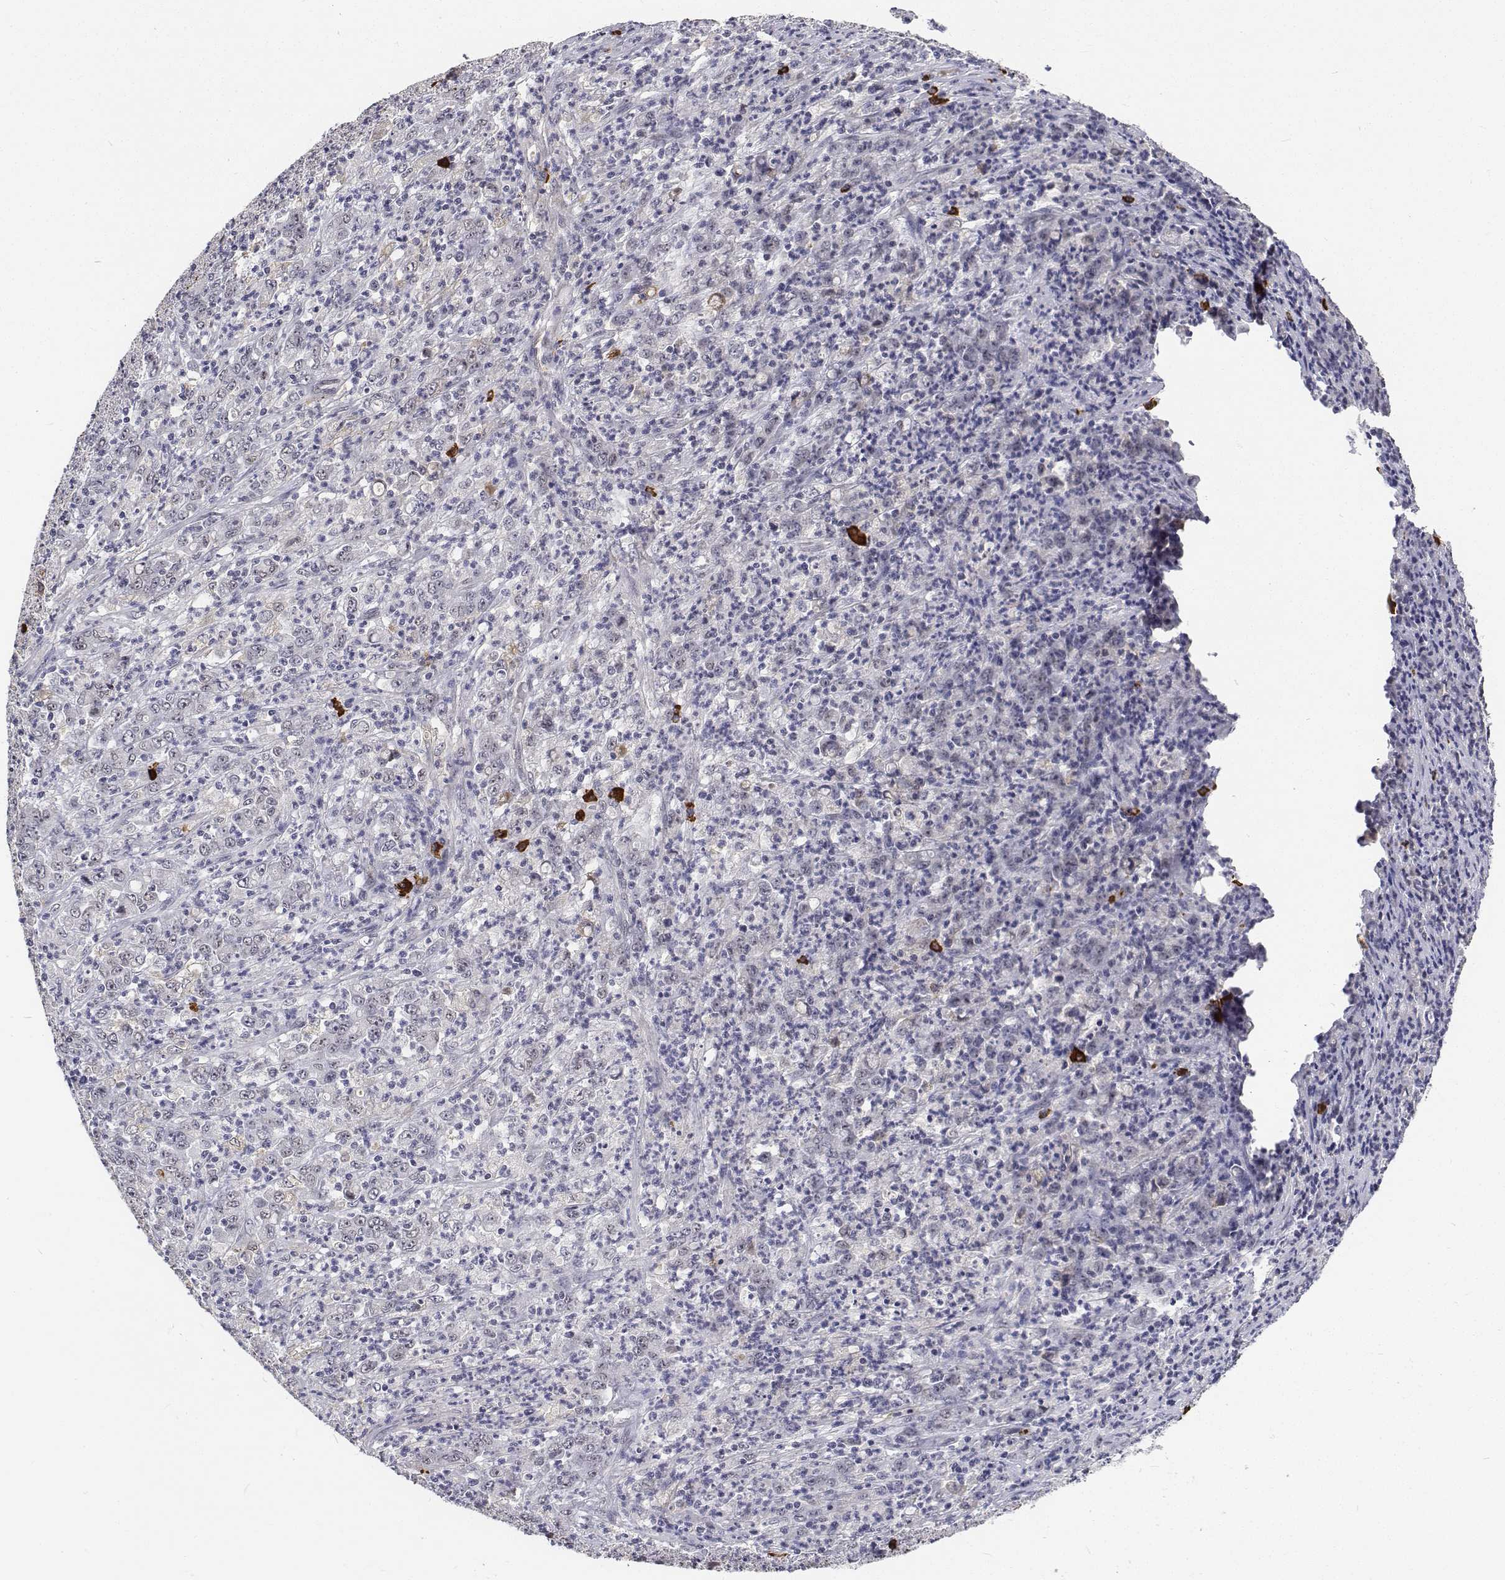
{"staining": {"intensity": "negative", "quantity": "none", "location": "none"}, "tissue": "stomach cancer", "cell_type": "Tumor cells", "image_type": "cancer", "snomed": [{"axis": "morphology", "description": "Adenocarcinoma, NOS"}, {"axis": "topography", "description": "Stomach, lower"}], "caption": "Tumor cells are negative for protein expression in human adenocarcinoma (stomach).", "gene": "ATRX", "patient": {"sex": "female", "age": 71}}